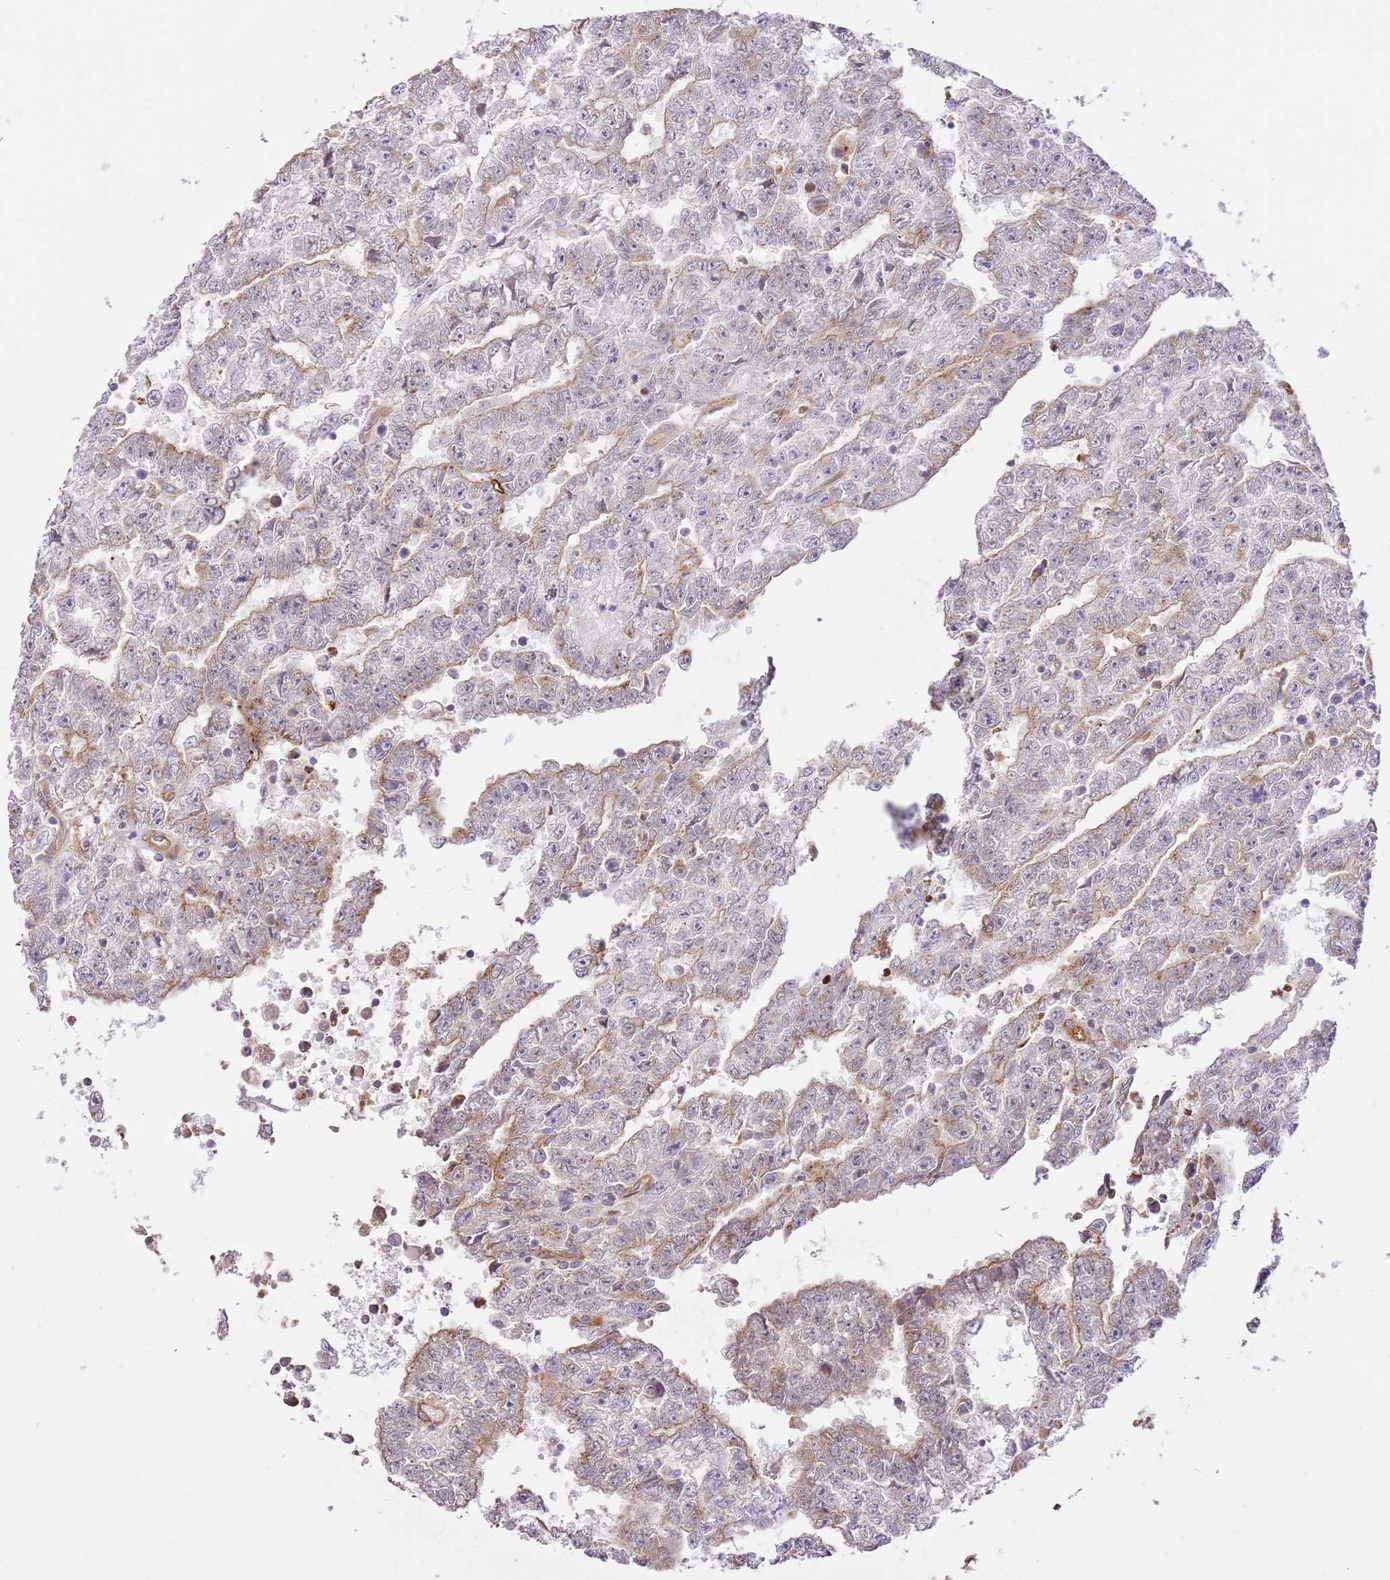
{"staining": {"intensity": "moderate", "quantity": "25%-75%", "location": "cytoplasmic/membranous"}, "tissue": "testis cancer", "cell_type": "Tumor cells", "image_type": "cancer", "snomed": [{"axis": "morphology", "description": "Carcinoma, Embryonal, NOS"}, {"axis": "topography", "description": "Testis"}], "caption": "IHC (DAB) staining of human testis embryonal carcinoma shows moderate cytoplasmic/membranous protein staining in approximately 25%-75% of tumor cells.", "gene": "ZBTB39", "patient": {"sex": "male", "age": 25}}